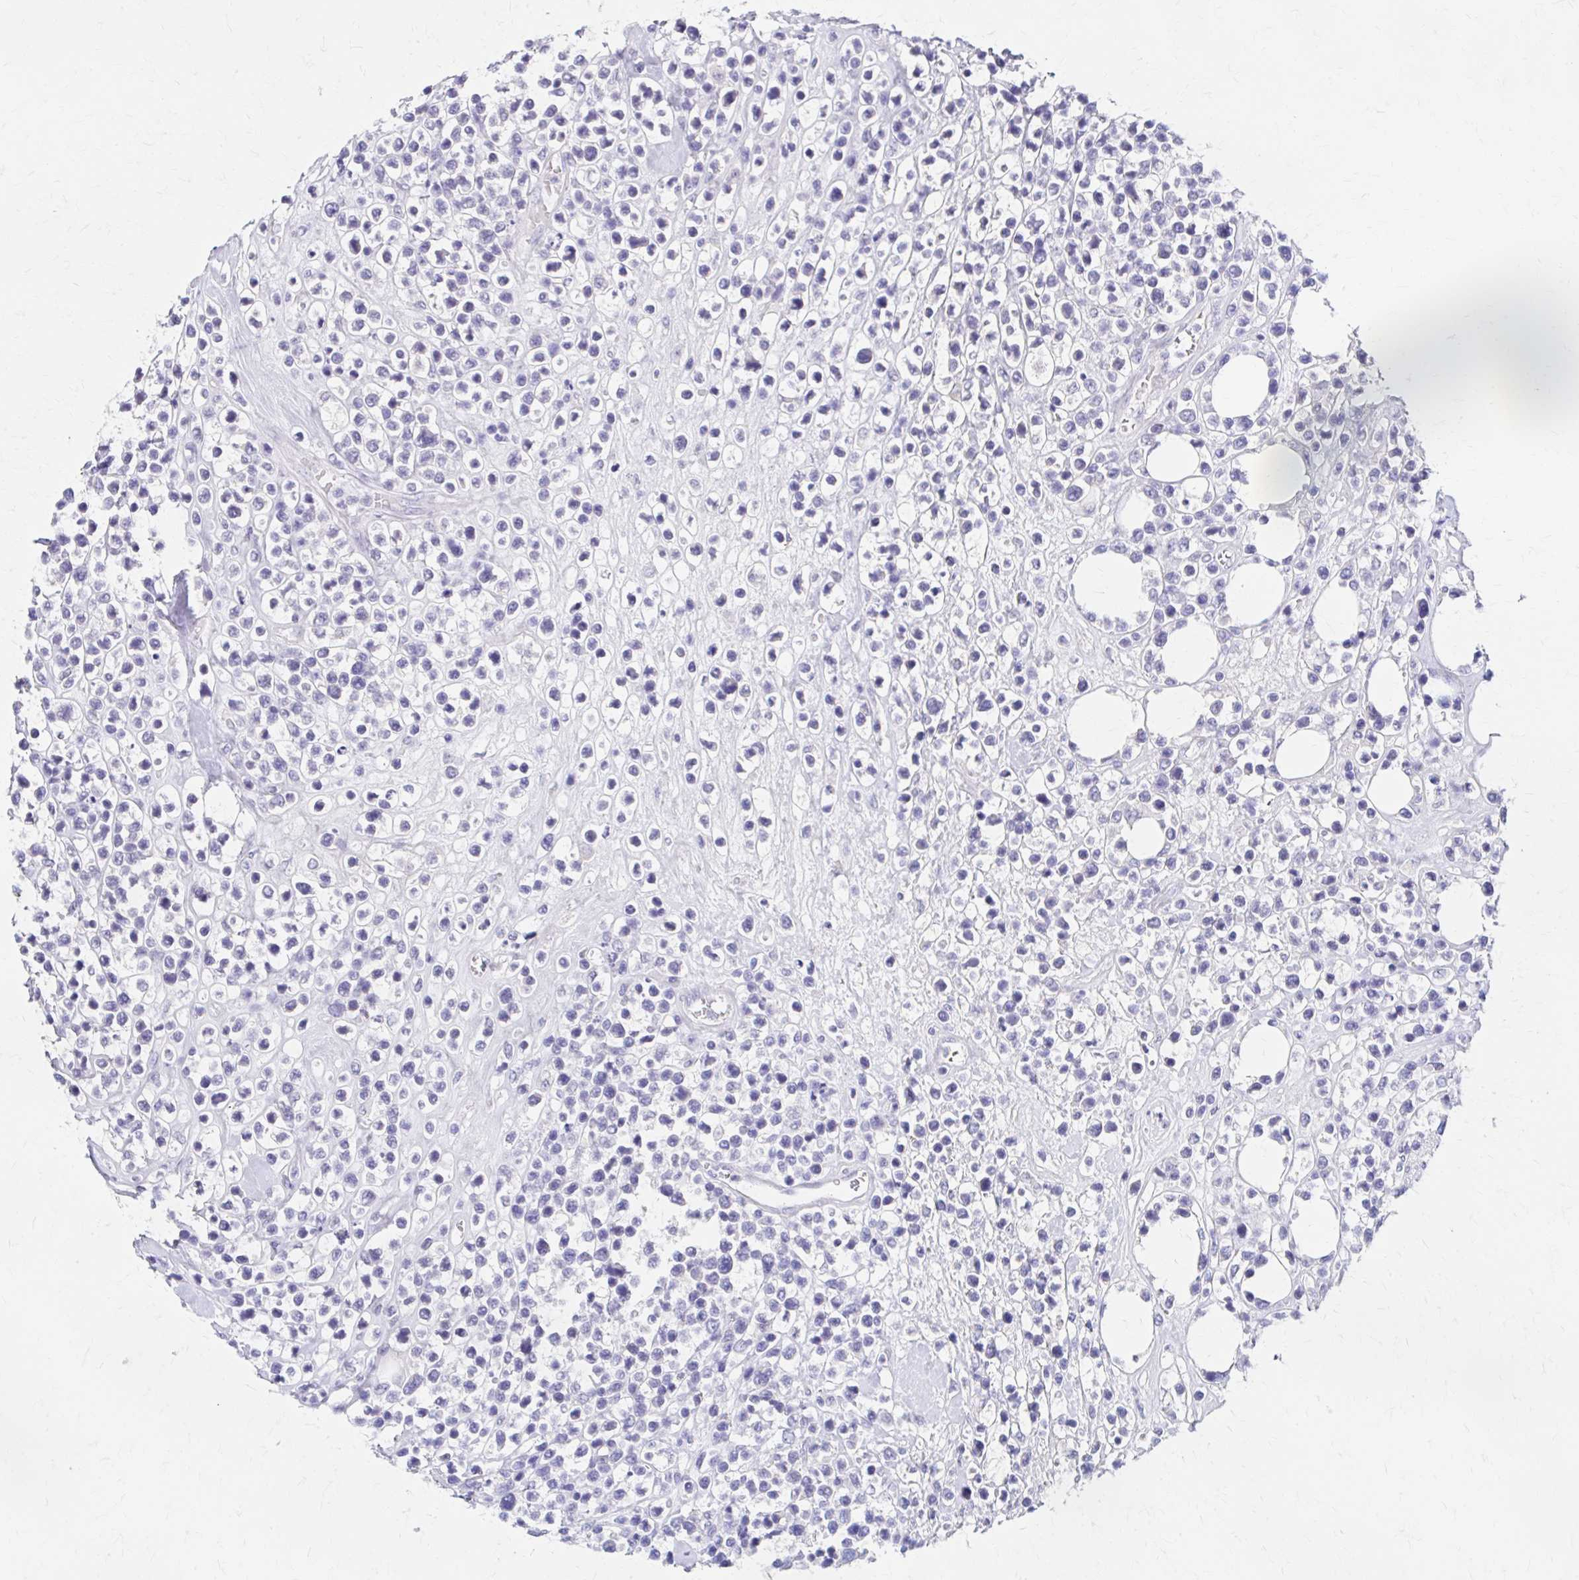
{"staining": {"intensity": "negative", "quantity": "none", "location": "none"}, "tissue": "lymphoma", "cell_type": "Tumor cells", "image_type": "cancer", "snomed": [{"axis": "morphology", "description": "Malignant lymphoma, non-Hodgkin's type, Low grade"}, {"axis": "topography", "description": "Lymph node"}], "caption": "A micrograph of lymphoma stained for a protein displays no brown staining in tumor cells. (DAB (3,3'-diaminobenzidine) IHC with hematoxylin counter stain).", "gene": "AZGP1", "patient": {"sex": "male", "age": 60}}